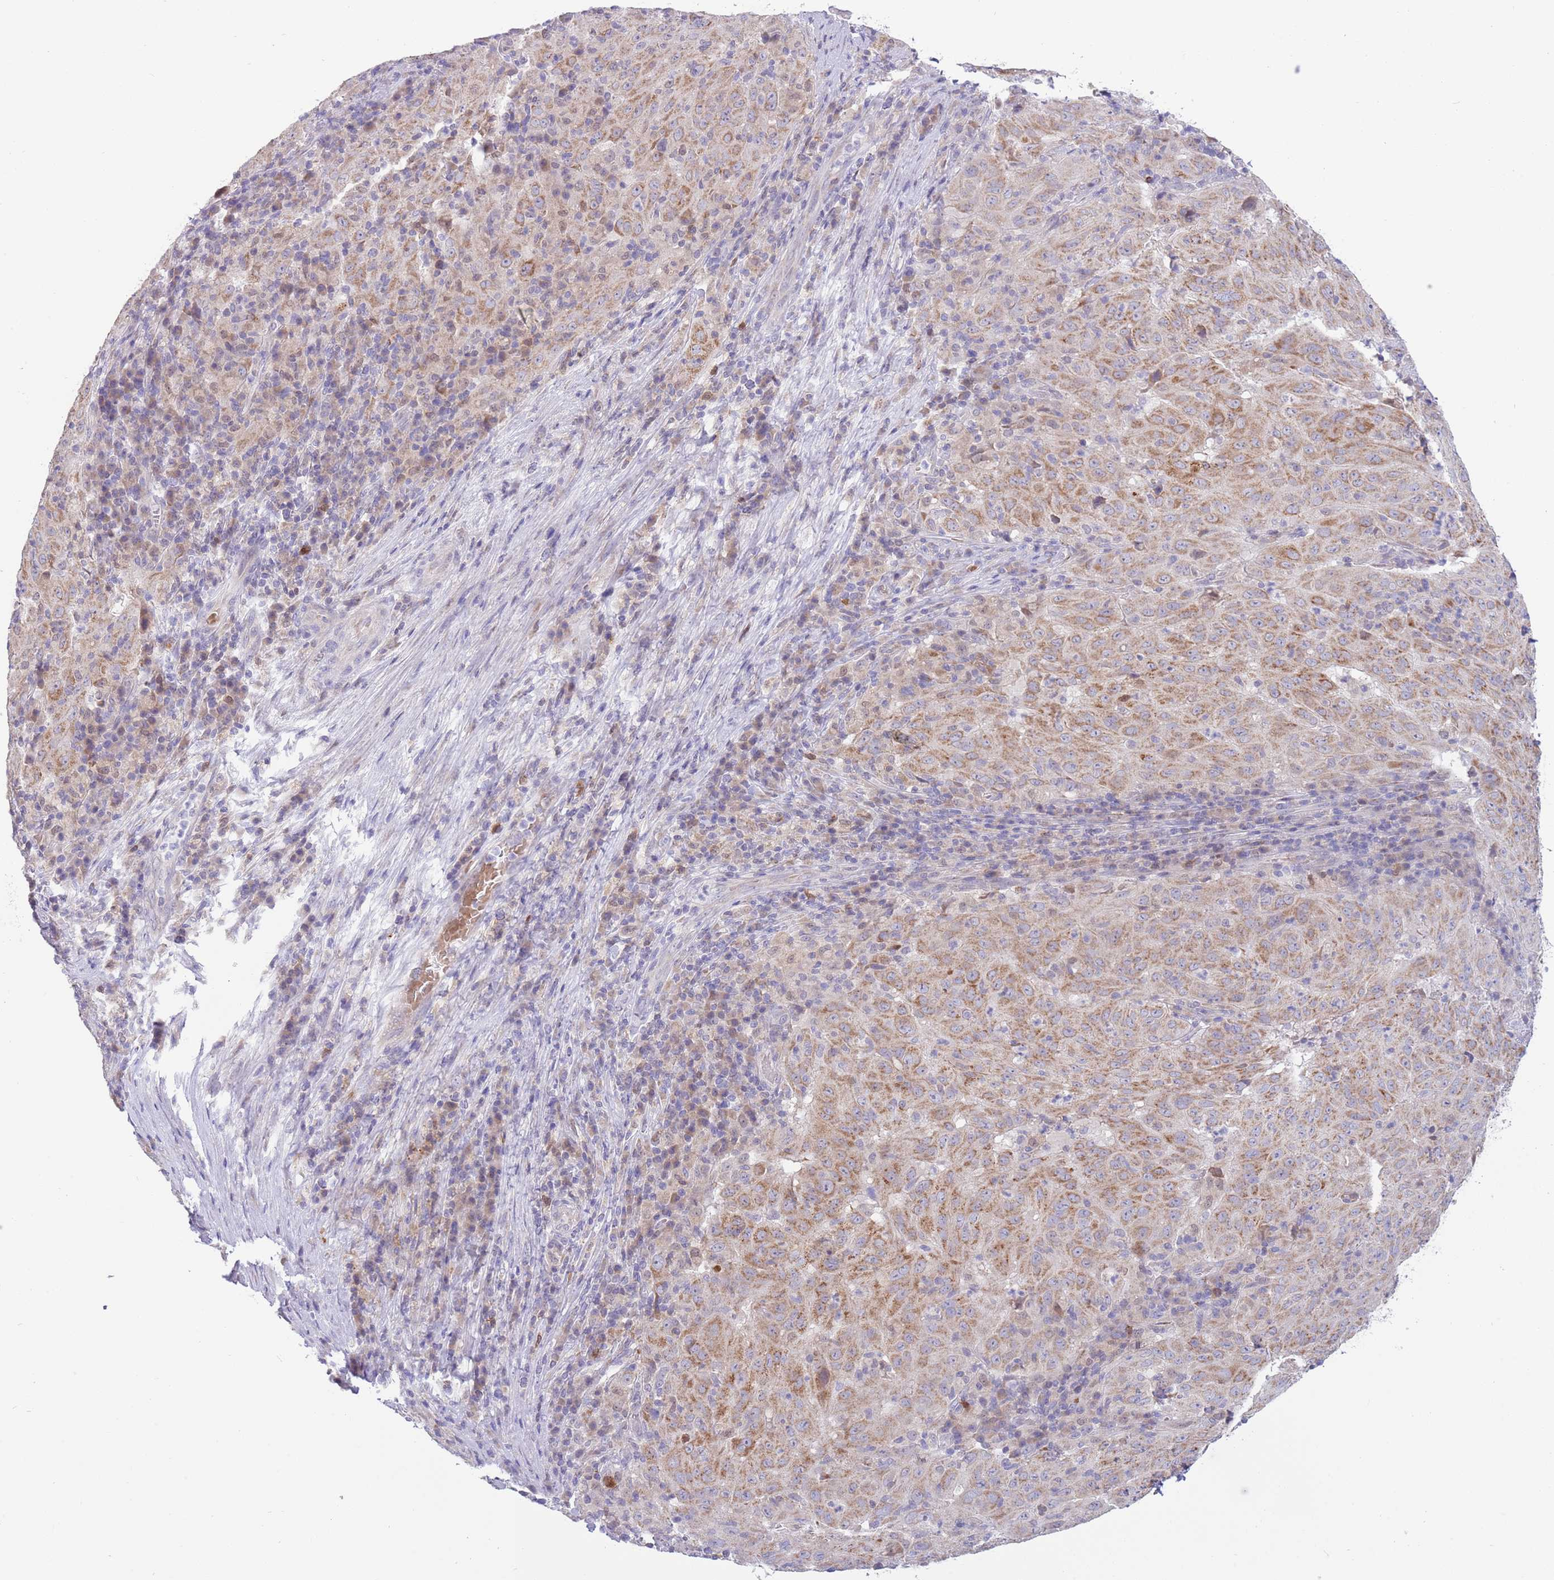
{"staining": {"intensity": "moderate", "quantity": ">75%", "location": "cytoplasmic/membranous"}, "tissue": "pancreatic cancer", "cell_type": "Tumor cells", "image_type": "cancer", "snomed": [{"axis": "morphology", "description": "Adenocarcinoma, NOS"}, {"axis": "topography", "description": "Pancreas"}], "caption": "Tumor cells display medium levels of moderate cytoplasmic/membranous expression in about >75% of cells in pancreatic cancer (adenocarcinoma).", "gene": "DDHD1", "patient": {"sex": "male", "age": 63}}